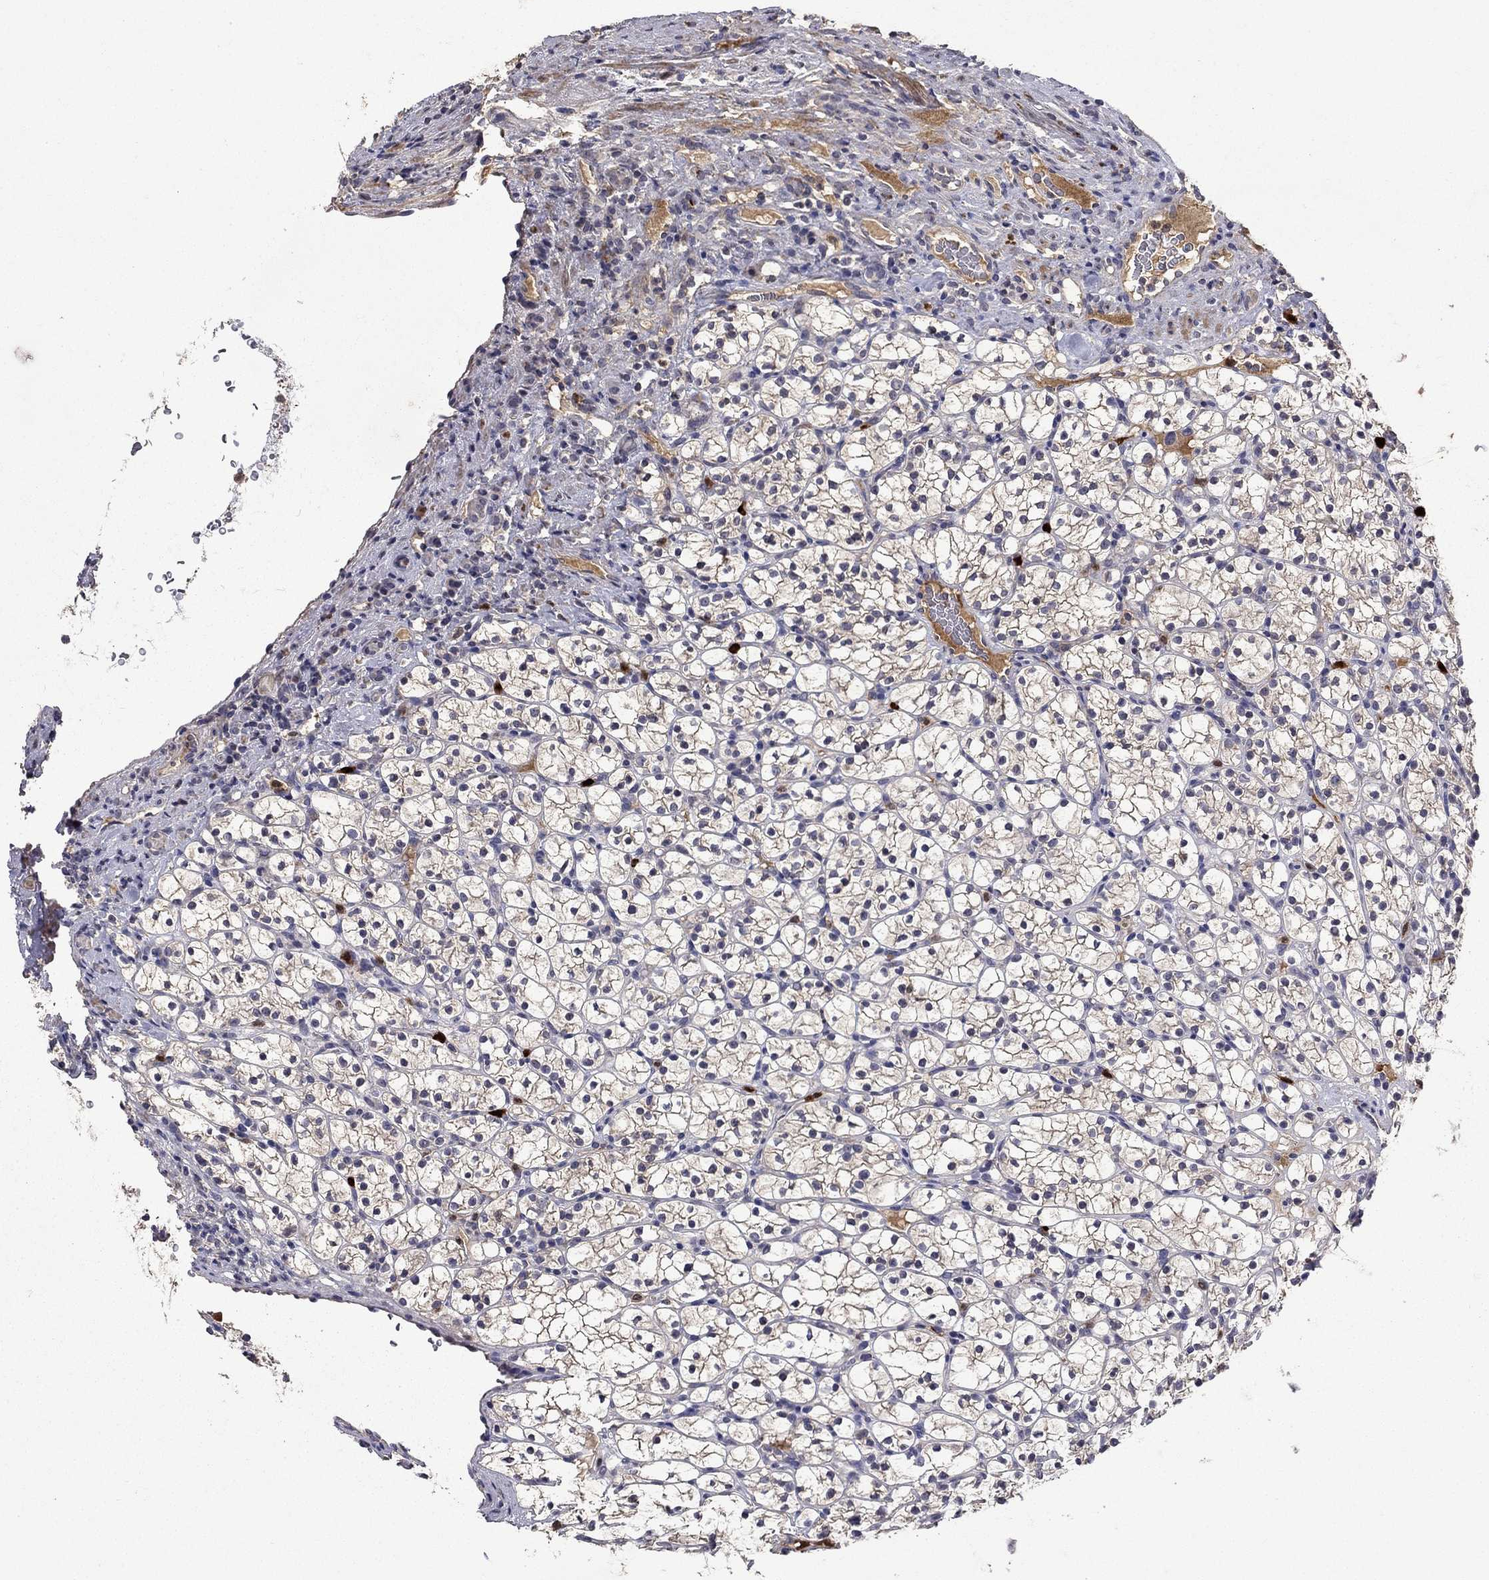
{"staining": {"intensity": "weak", "quantity": "25%-75%", "location": "cytoplasmic/membranous"}, "tissue": "renal cancer", "cell_type": "Tumor cells", "image_type": "cancer", "snomed": [{"axis": "morphology", "description": "Adenocarcinoma, NOS"}, {"axis": "topography", "description": "Kidney"}], "caption": "Renal cancer (adenocarcinoma) stained with DAB immunohistochemistry demonstrates low levels of weak cytoplasmic/membranous staining in approximately 25%-75% of tumor cells.", "gene": "SATB1", "patient": {"sex": "female", "age": 89}}